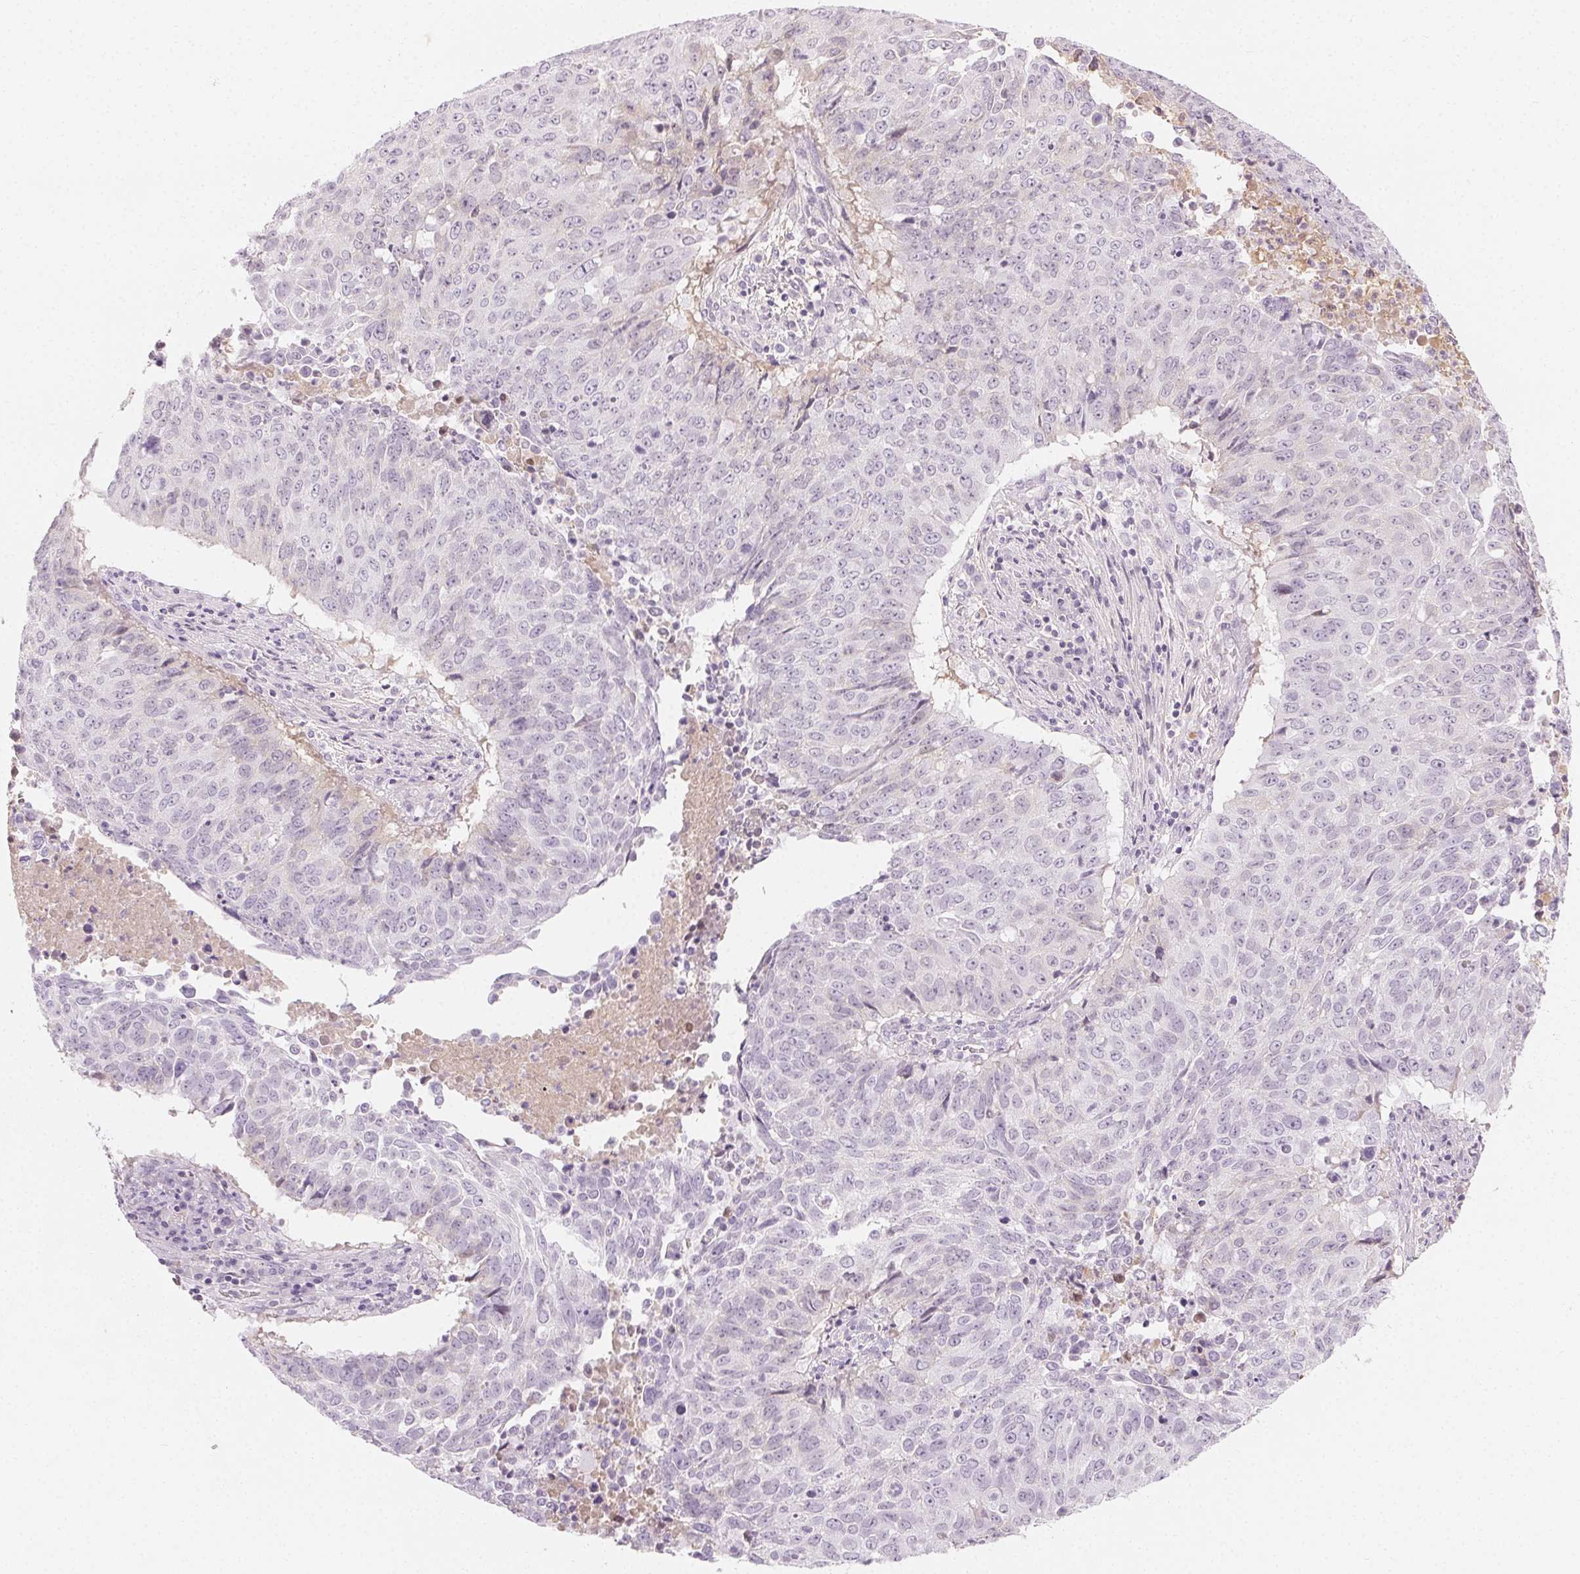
{"staining": {"intensity": "negative", "quantity": "none", "location": "none"}, "tissue": "lung cancer", "cell_type": "Tumor cells", "image_type": "cancer", "snomed": [{"axis": "morphology", "description": "Normal tissue, NOS"}, {"axis": "morphology", "description": "Squamous cell carcinoma, NOS"}, {"axis": "topography", "description": "Bronchus"}, {"axis": "topography", "description": "Lung"}], "caption": "This image is of lung cancer (squamous cell carcinoma) stained with immunohistochemistry to label a protein in brown with the nuclei are counter-stained blue. There is no expression in tumor cells. (Brightfield microscopy of DAB immunohistochemistry (IHC) at high magnification).", "gene": "AFM", "patient": {"sex": "male", "age": 64}}